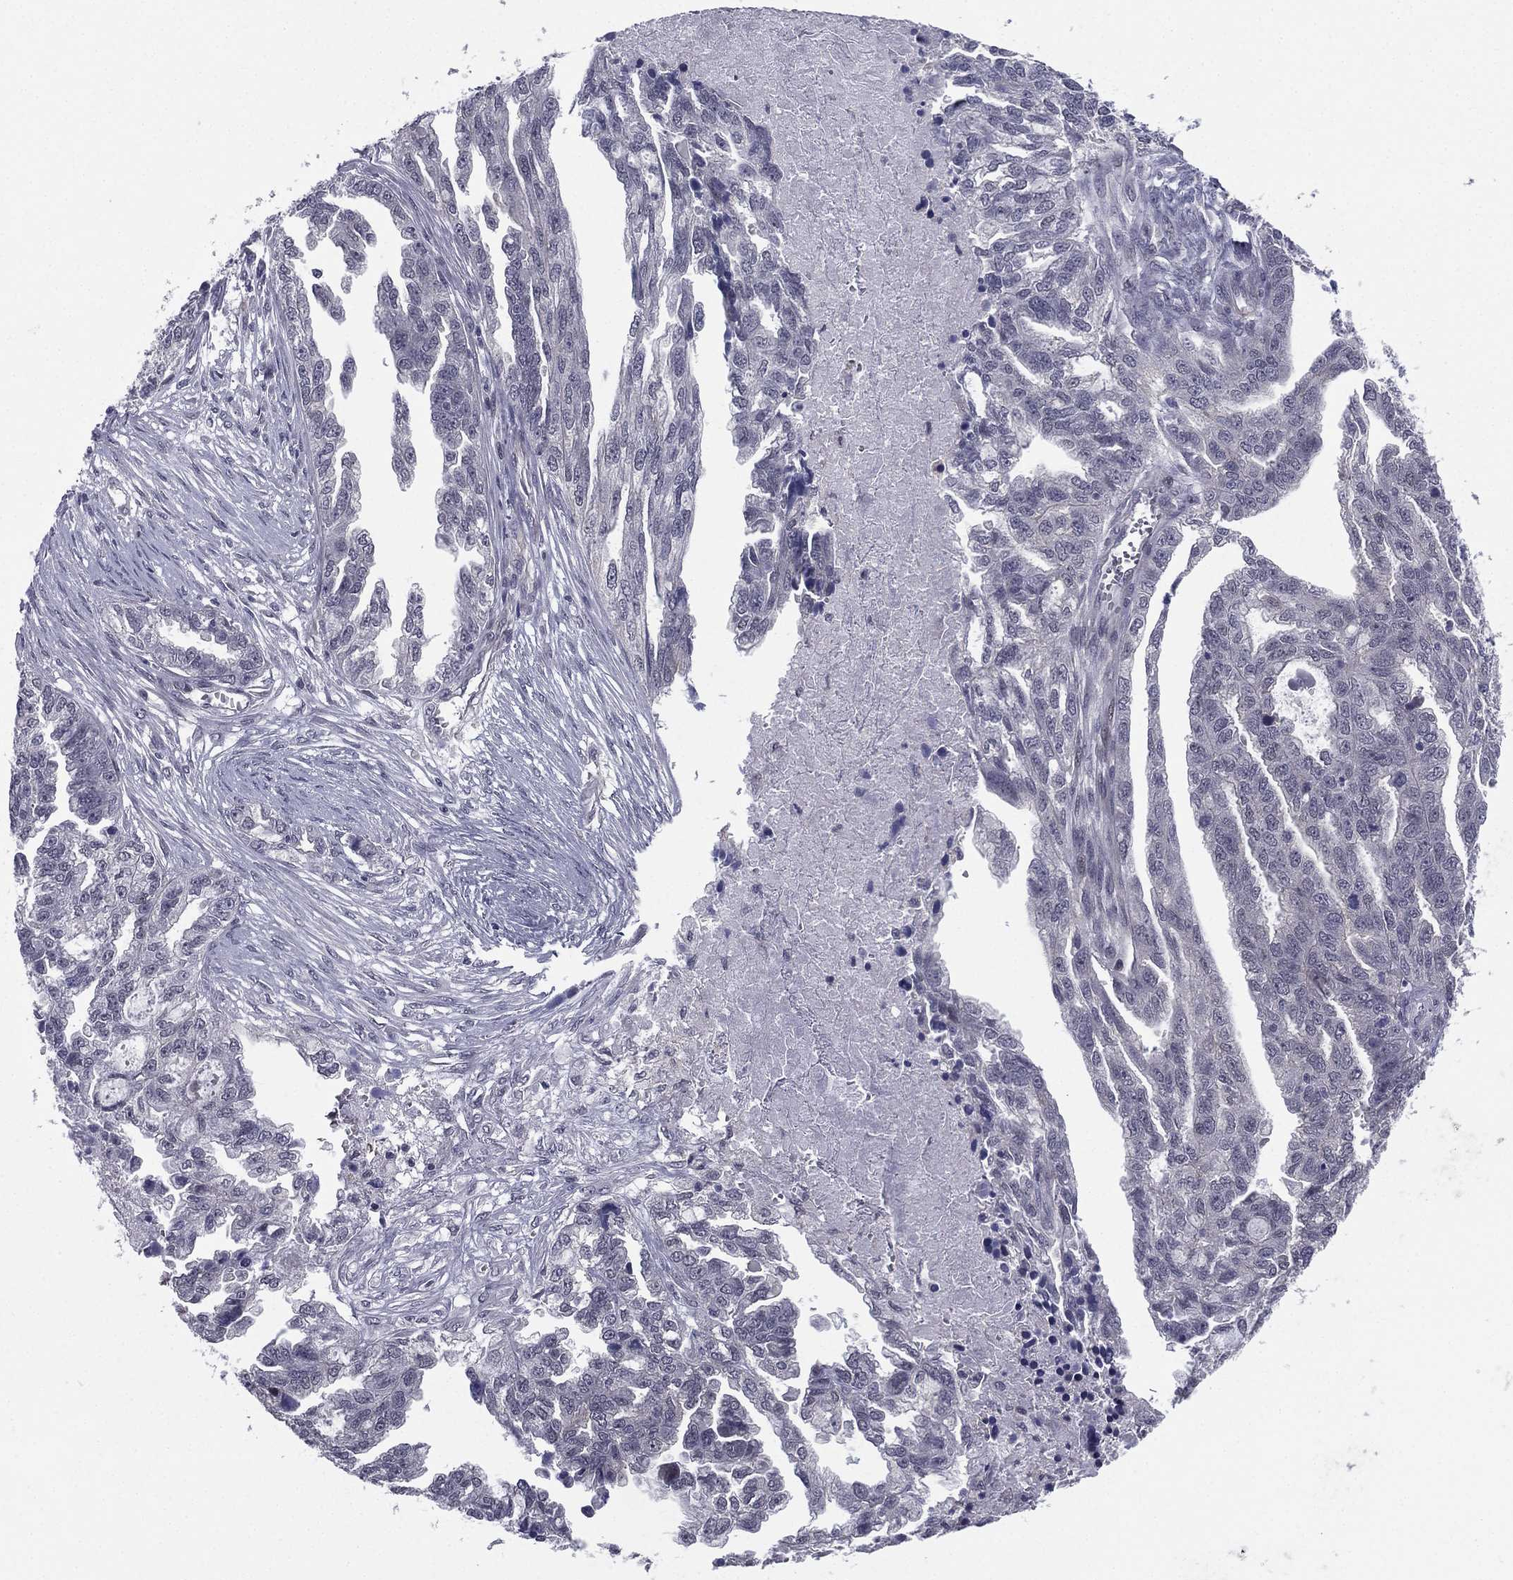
{"staining": {"intensity": "negative", "quantity": "none", "location": "none"}, "tissue": "ovarian cancer", "cell_type": "Tumor cells", "image_type": "cancer", "snomed": [{"axis": "morphology", "description": "Cystadenocarcinoma, serous, NOS"}, {"axis": "topography", "description": "Ovary"}], "caption": "DAB (3,3'-diaminobenzidine) immunohistochemical staining of human ovarian serous cystadenocarcinoma shows no significant positivity in tumor cells. Brightfield microscopy of IHC stained with DAB (brown) and hematoxylin (blue), captured at high magnification.", "gene": "ACTRT2", "patient": {"sex": "female", "age": 51}}